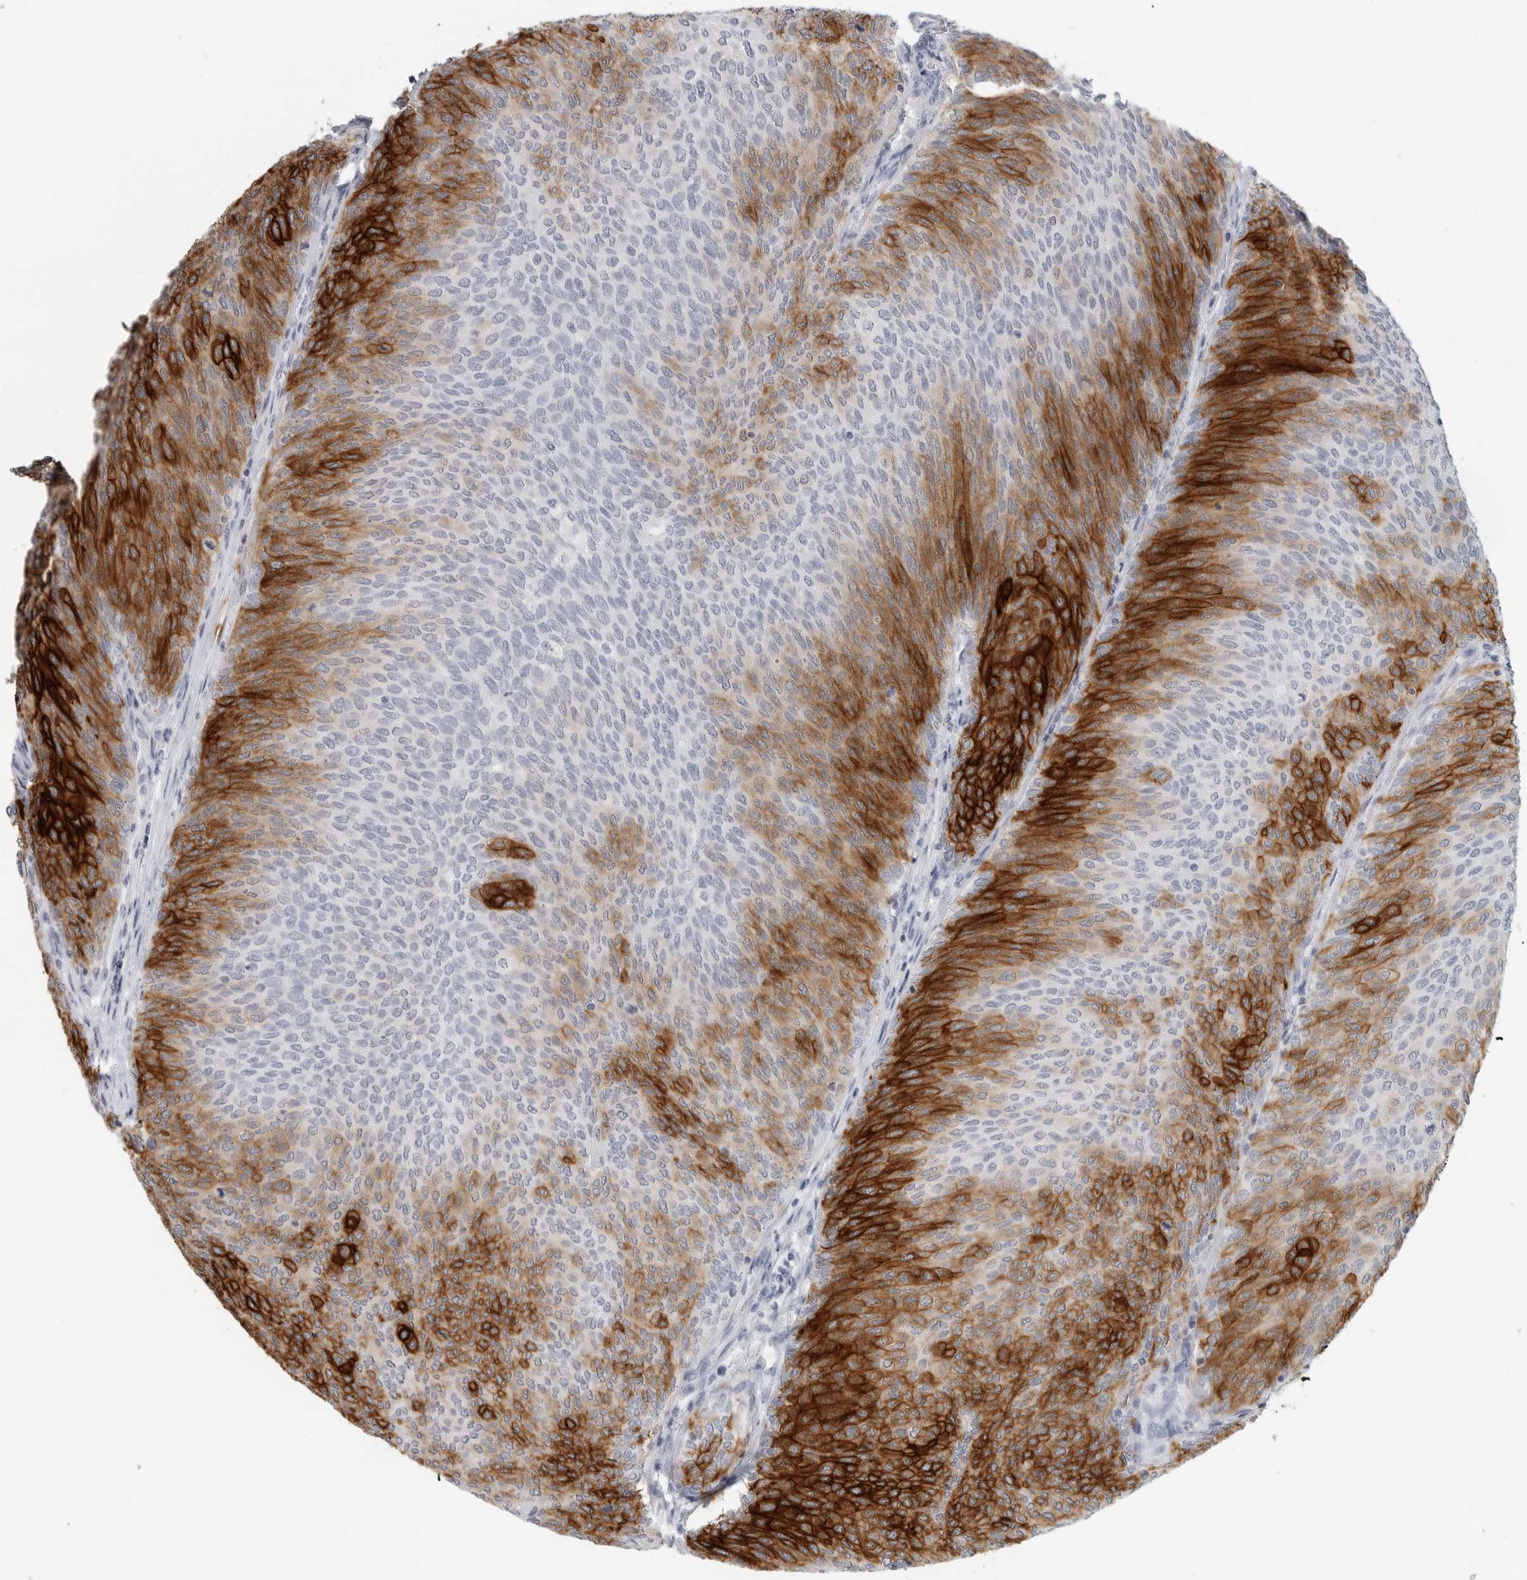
{"staining": {"intensity": "strong", "quantity": "25%-75%", "location": "cytoplasmic/membranous"}, "tissue": "urothelial cancer", "cell_type": "Tumor cells", "image_type": "cancer", "snomed": [{"axis": "morphology", "description": "Urothelial carcinoma, Low grade"}, {"axis": "topography", "description": "Urinary bladder"}], "caption": "A high-resolution histopathology image shows IHC staining of urothelial carcinoma (low-grade), which reveals strong cytoplasmic/membranous staining in approximately 25%-75% of tumor cells.", "gene": "LY6D", "patient": {"sex": "female", "age": 79}}